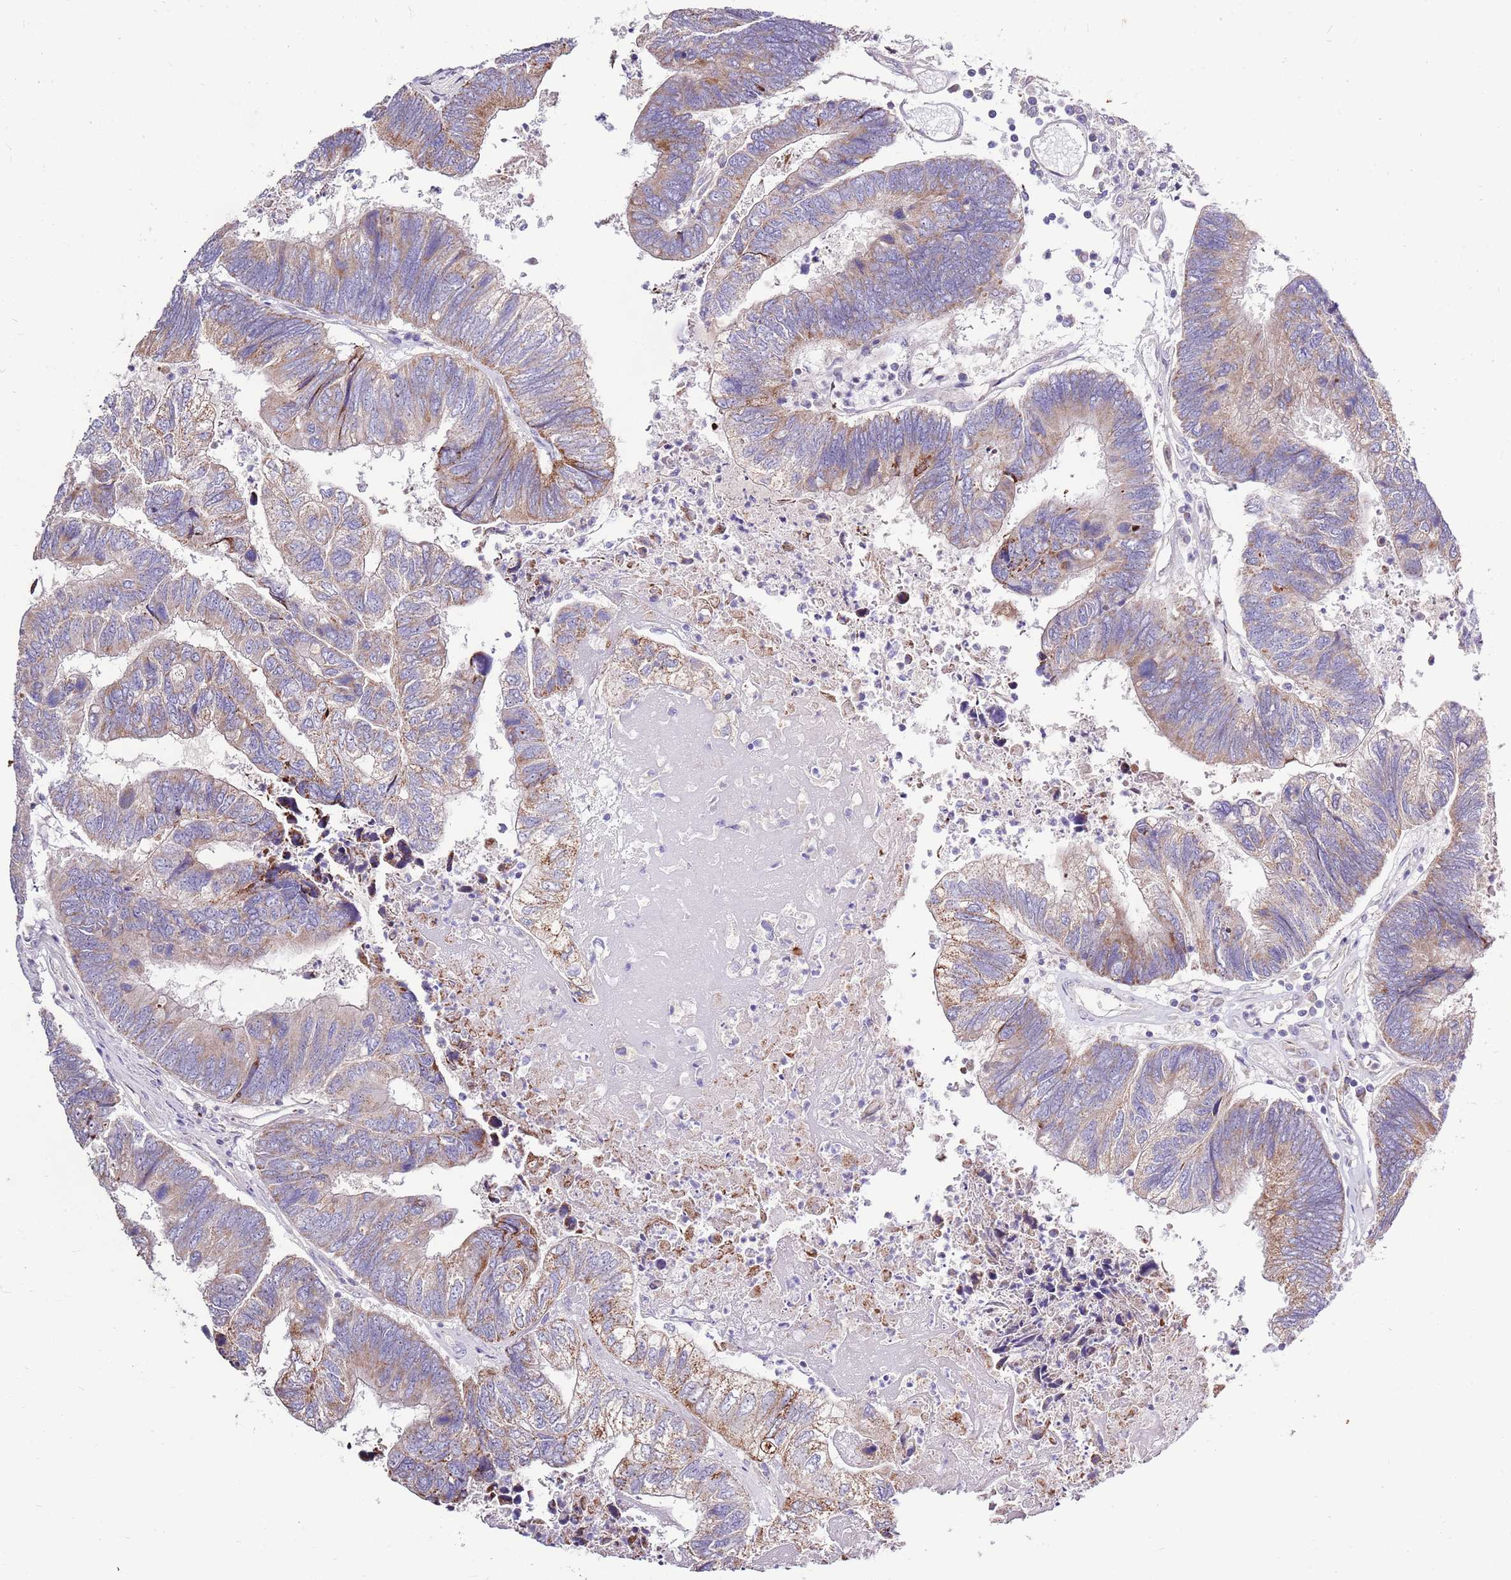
{"staining": {"intensity": "moderate", "quantity": "25%-75%", "location": "cytoplasmic/membranous"}, "tissue": "colorectal cancer", "cell_type": "Tumor cells", "image_type": "cancer", "snomed": [{"axis": "morphology", "description": "Adenocarcinoma, NOS"}, {"axis": "topography", "description": "Colon"}], "caption": "Approximately 25%-75% of tumor cells in human colorectal cancer exhibit moderate cytoplasmic/membranous protein positivity as visualized by brown immunohistochemical staining.", "gene": "SMG1", "patient": {"sex": "female", "age": 67}}